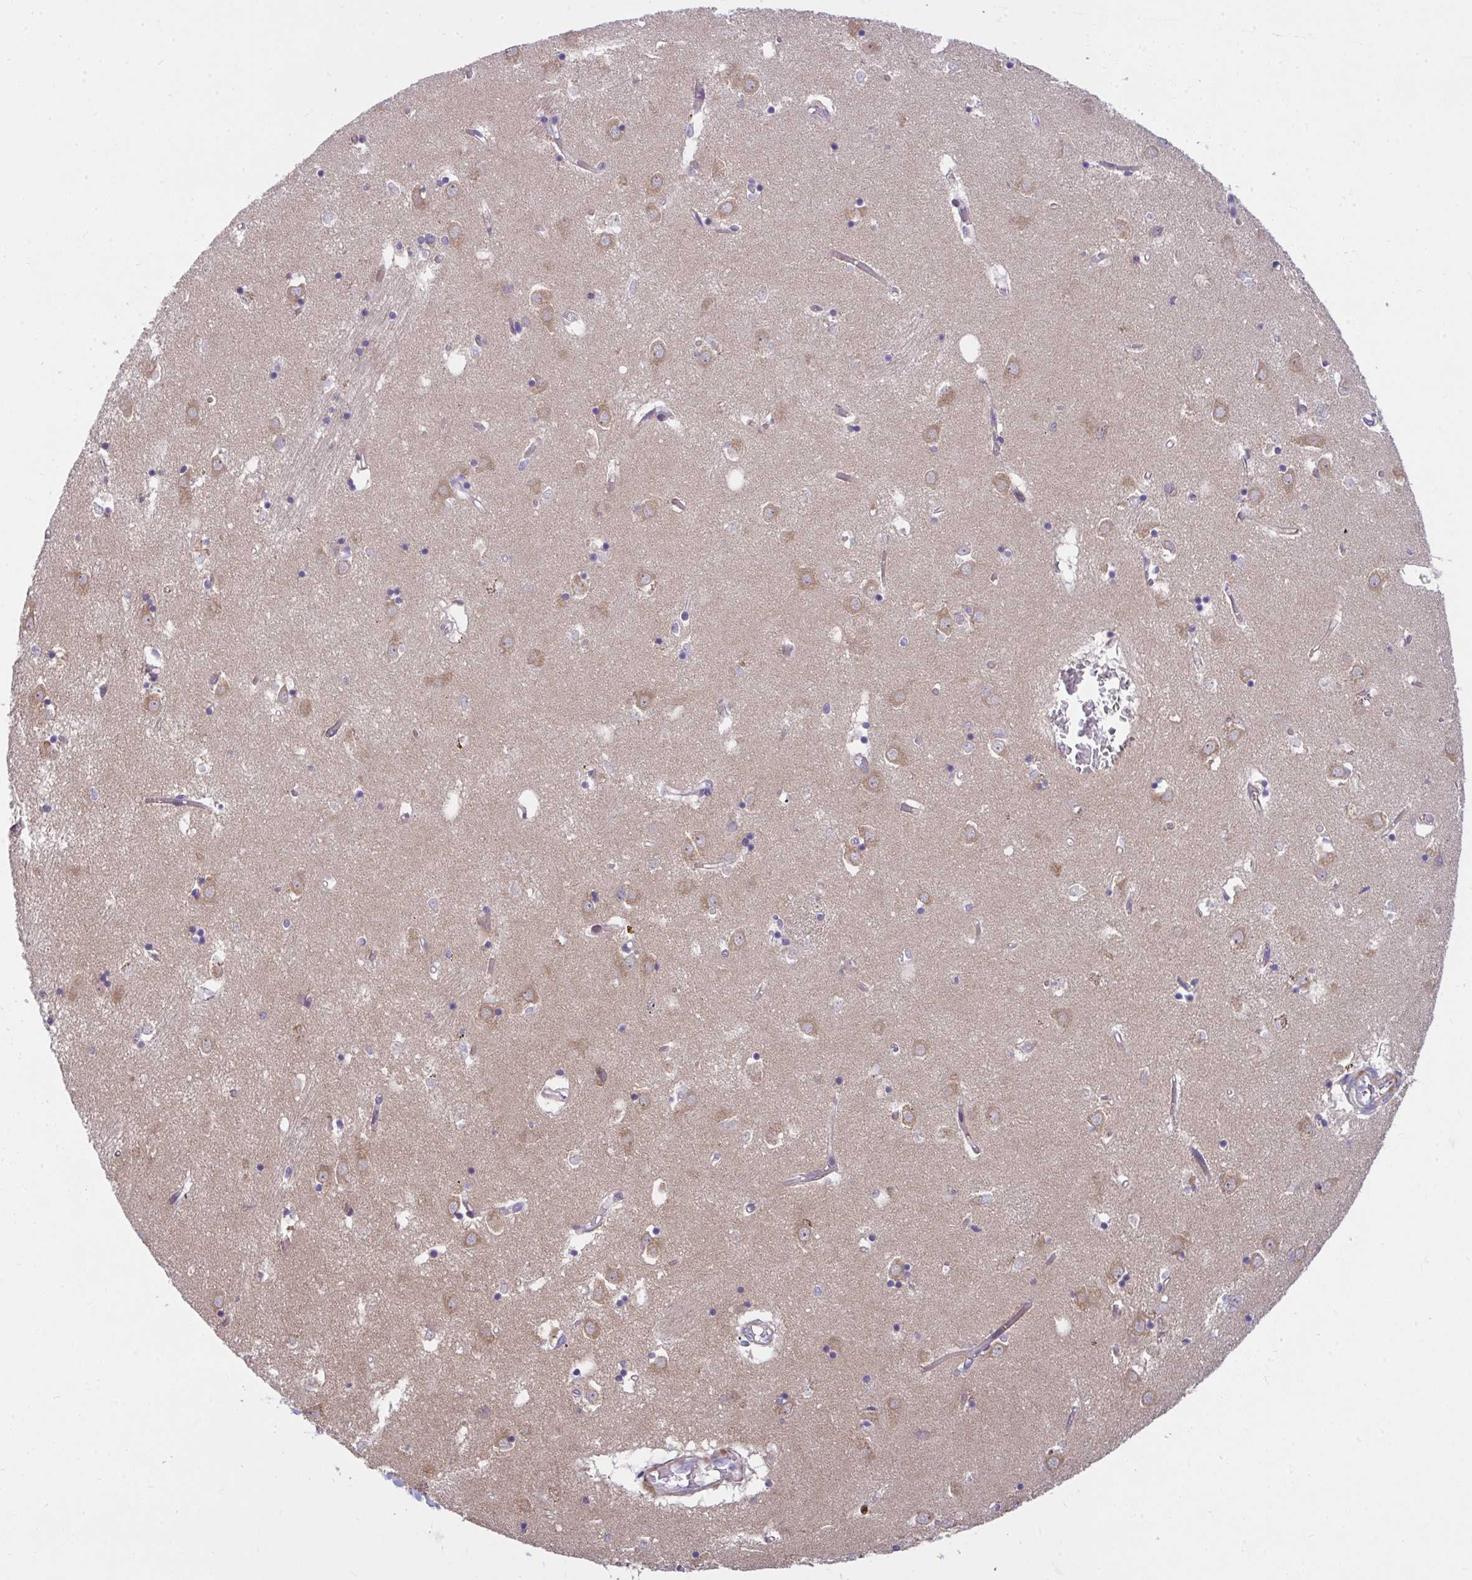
{"staining": {"intensity": "negative", "quantity": "none", "location": "none"}, "tissue": "caudate", "cell_type": "Glial cells", "image_type": "normal", "snomed": [{"axis": "morphology", "description": "Normal tissue, NOS"}, {"axis": "topography", "description": "Lateral ventricle wall"}], "caption": "Unremarkable caudate was stained to show a protein in brown. There is no significant expression in glial cells. The staining is performed using DAB brown chromogen with nuclei counter-stained in using hematoxylin.", "gene": "PIGZ", "patient": {"sex": "male", "age": 70}}